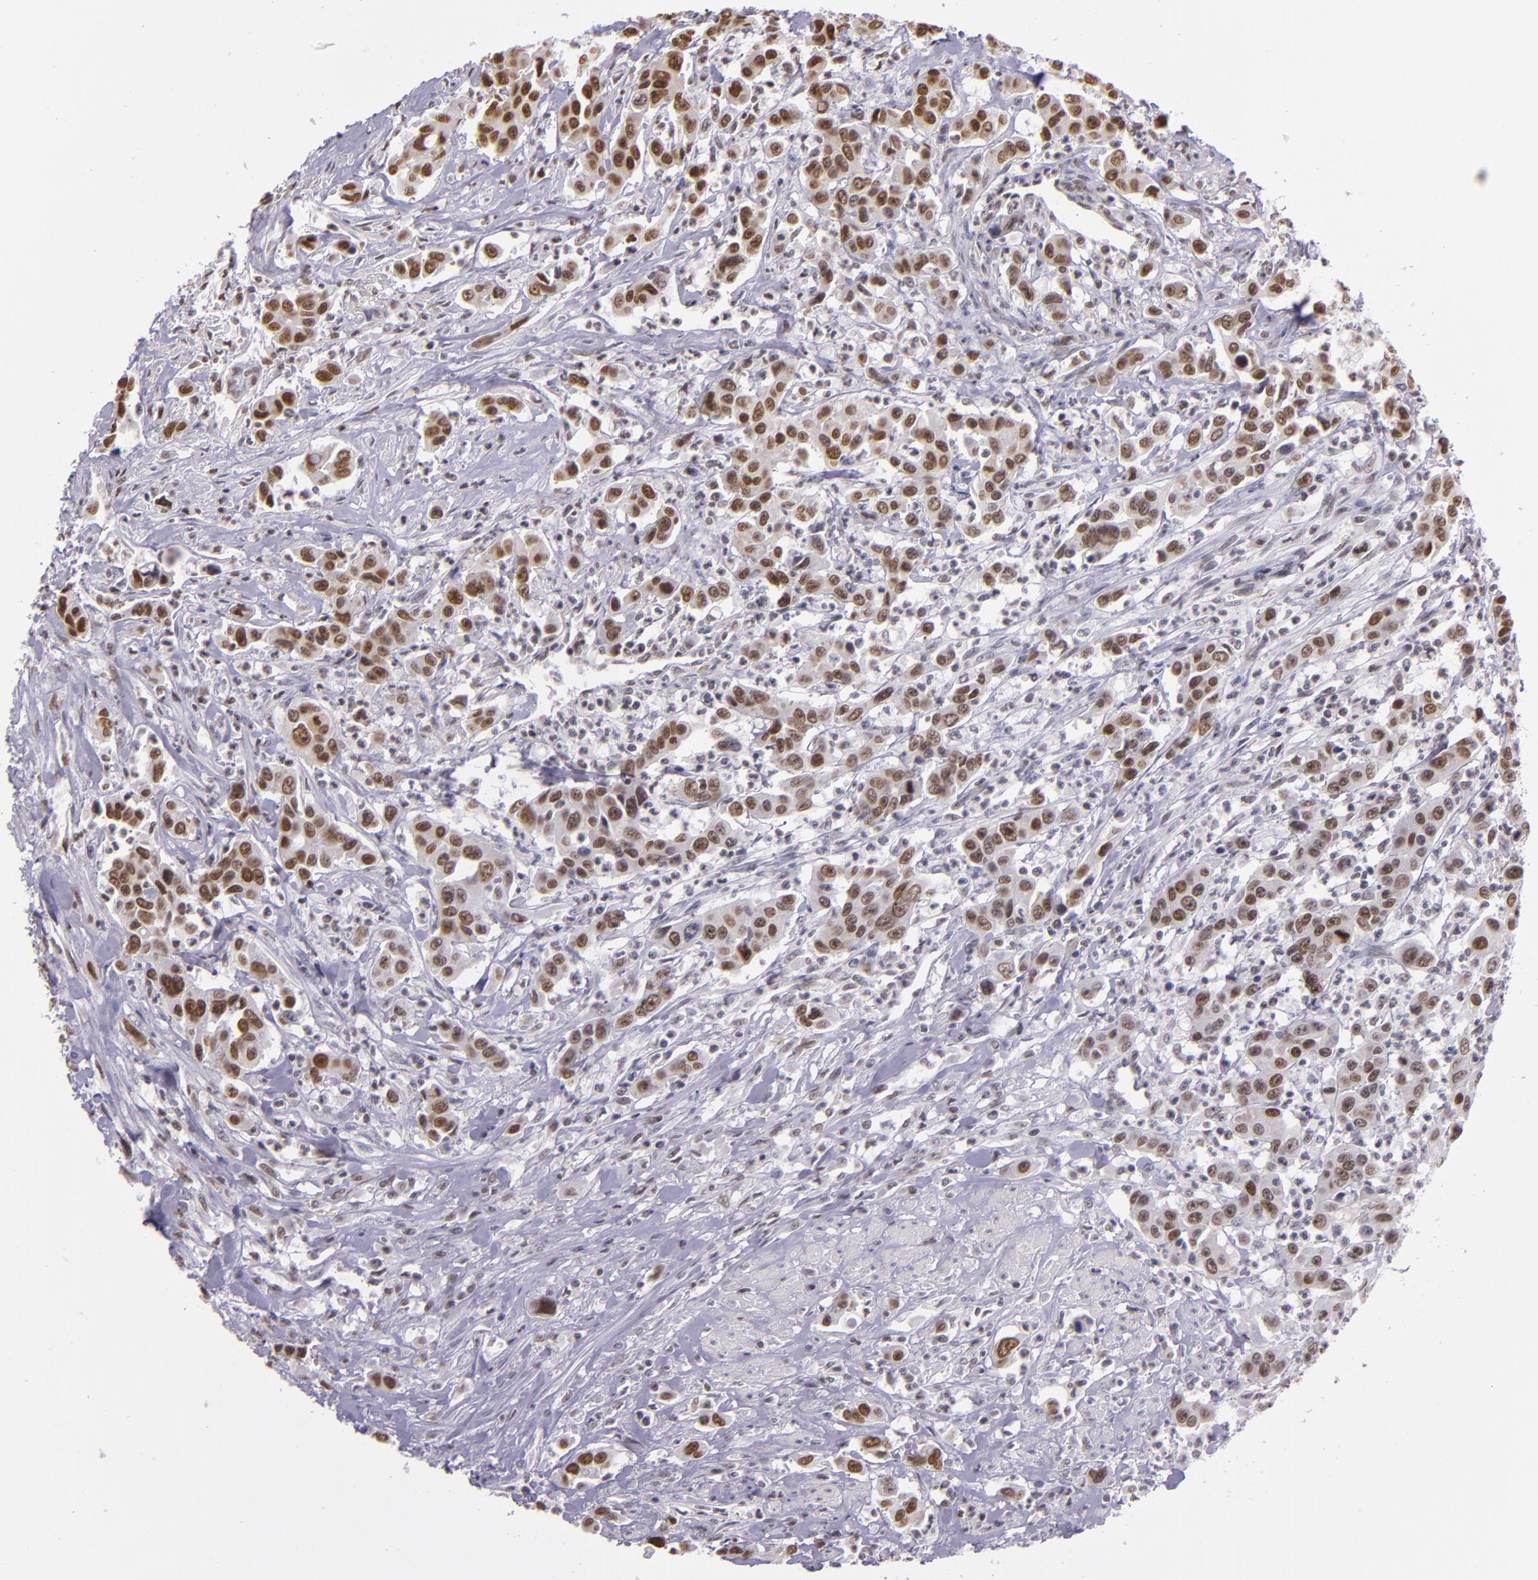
{"staining": {"intensity": "moderate", "quantity": ">75%", "location": "nuclear"}, "tissue": "urothelial cancer", "cell_type": "Tumor cells", "image_type": "cancer", "snomed": [{"axis": "morphology", "description": "Urothelial carcinoma, High grade"}, {"axis": "topography", "description": "Urinary bladder"}], "caption": "A medium amount of moderate nuclear expression is seen in about >75% of tumor cells in urothelial cancer tissue.", "gene": "USF1", "patient": {"sex": "male", "age": 86}}